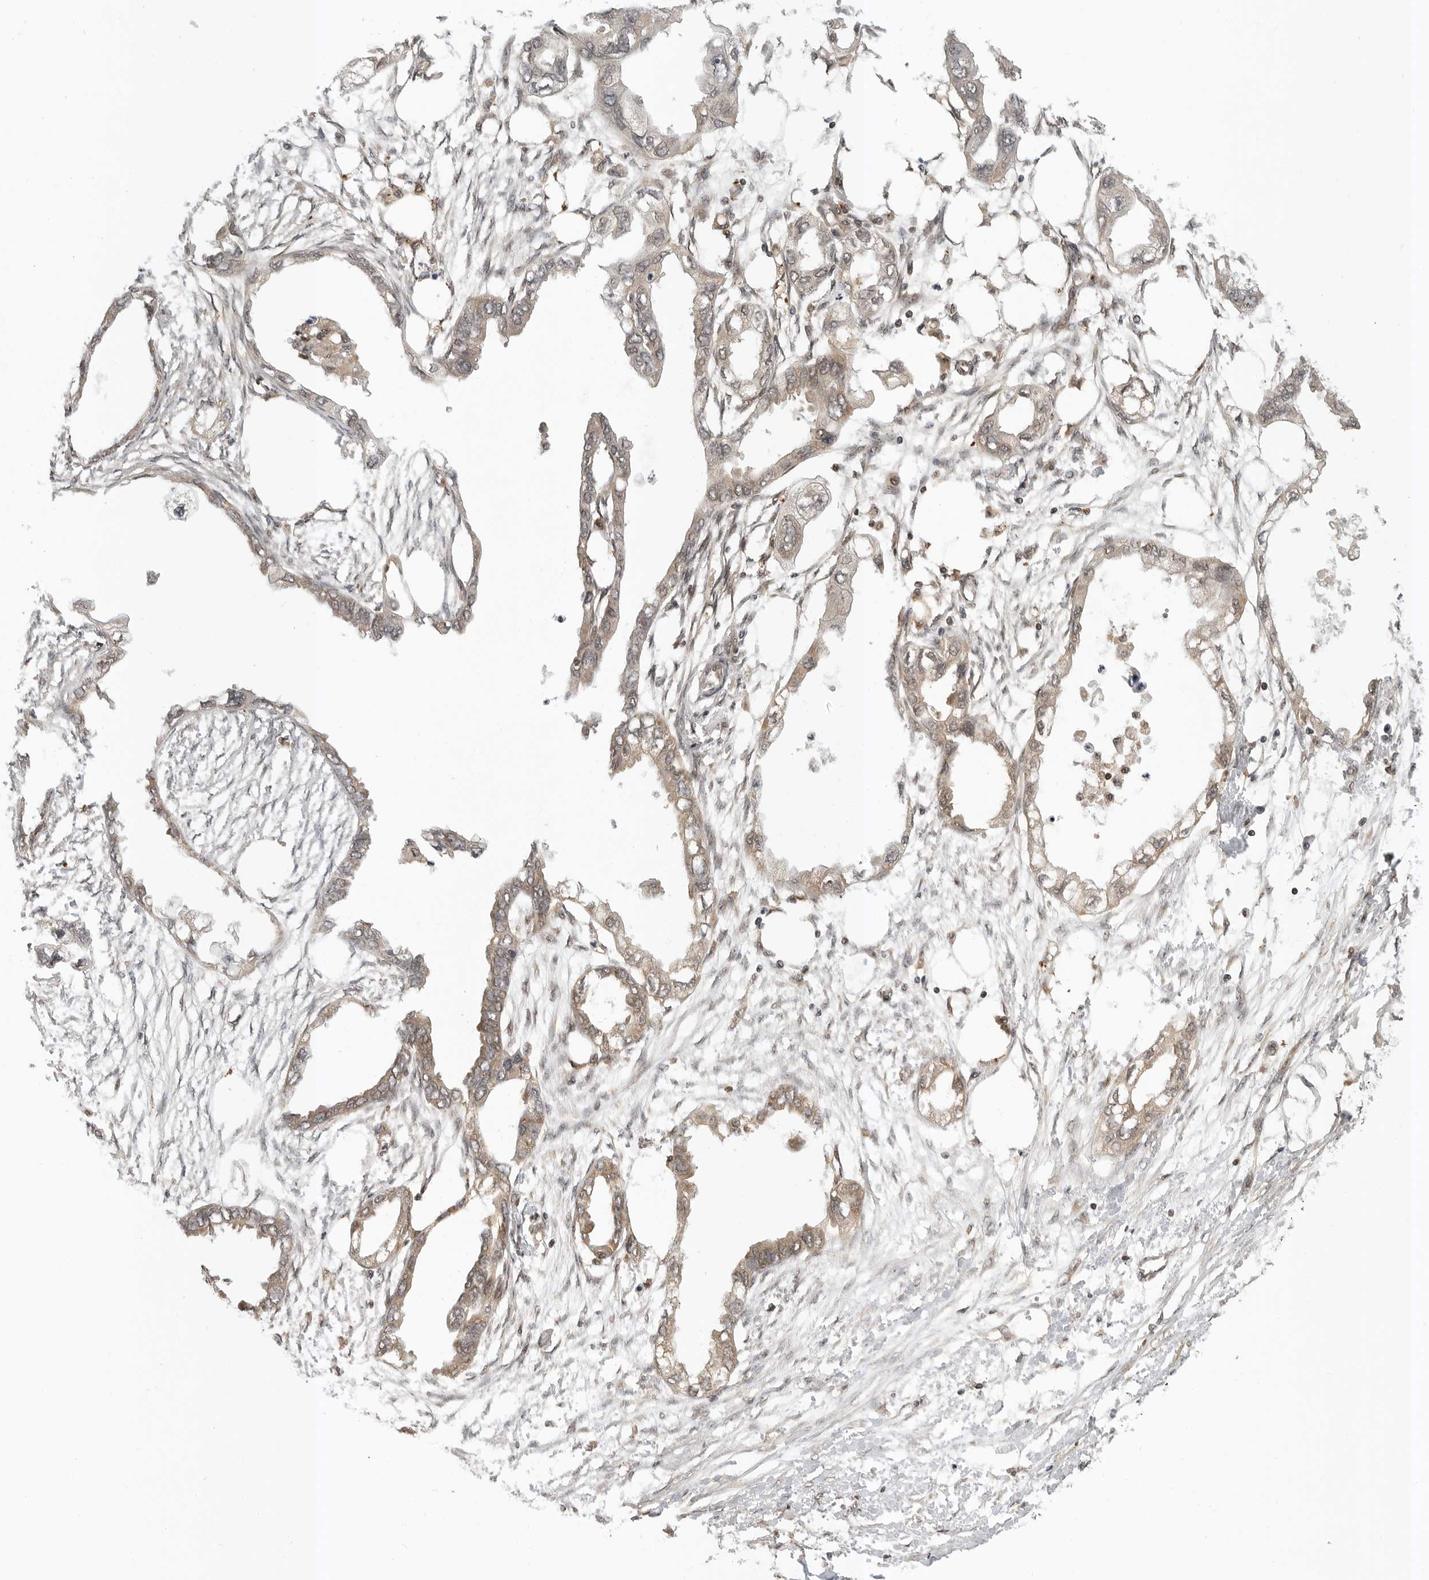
{"staining": {"intensity": "weak", "quantity": "25%-75%", "location": "cytoplasmic/membranous"}, "tissue": "endometrial cancer", "cell_type": "Tumor cells", "image_type": "cancer", "snomed": [{"axis": "morphology", "description": "Adenocarcinoma, NOS"}, {"axis": "morphology", "description": "Adenocarcinoma, metastatic, NOS"}, {"axis": "topography", "description": "Adipose tissue"}, {"axis": "topography", "description": "Endometrium"}], "caption": "Protein expression analysis of endometrial cancer shows weak cytoplasmic/membranous staining in approximately 25%-75% of tumor cells. Using DAB (brown) and hematoxylin (blue) stains, captured at high magnification using brightfield microscopy.", "gene": "SZRD1", "patient": {"sex": "female", "age": 67}}